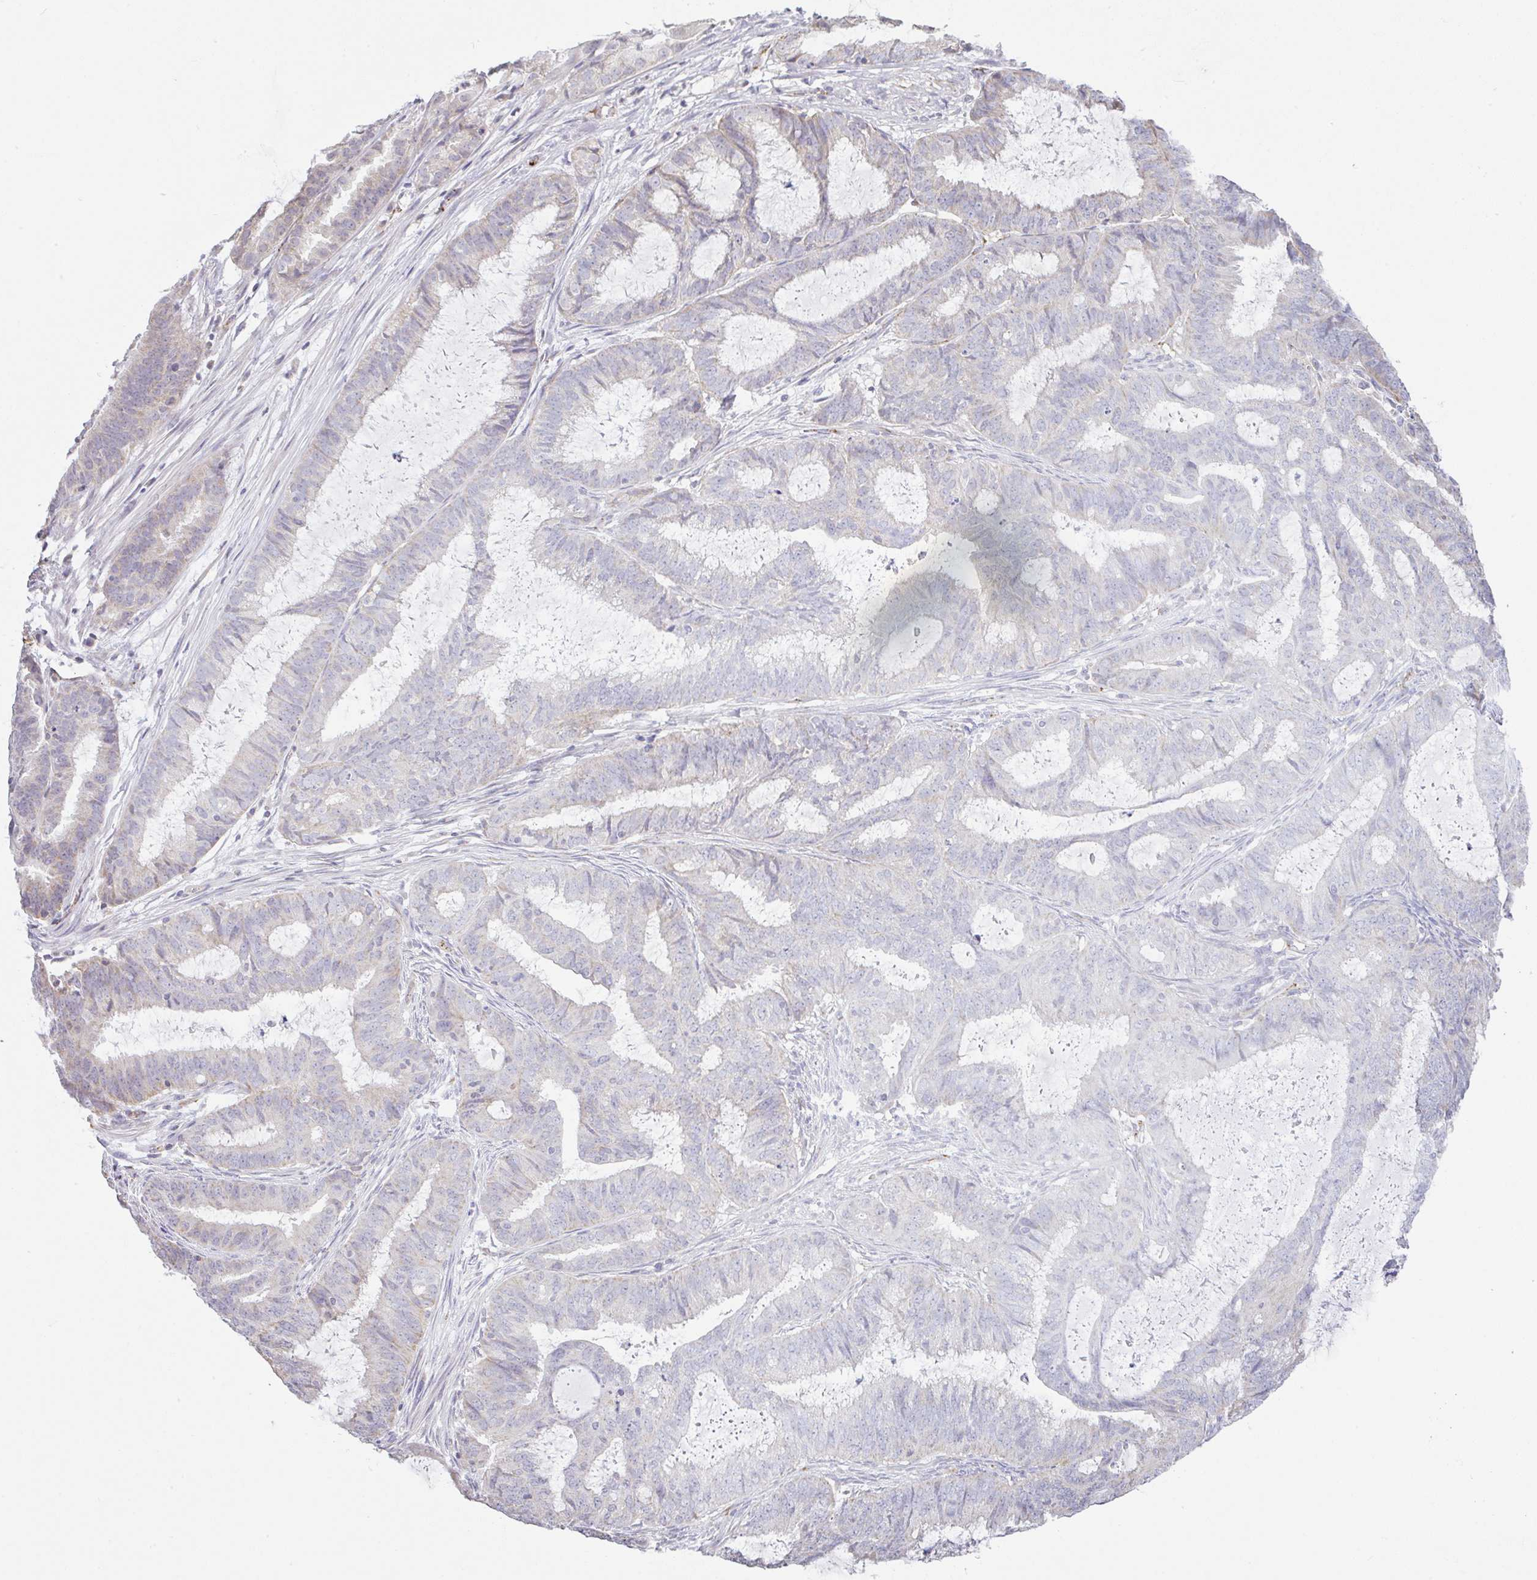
{"staining": {"intensity": "negative", "quantity": "none", "location": "none"}, "tissue": "endometrial cancer", "cell_type": "Tumor cells", "image_type": "cancer", "snomed": [{"axis": "morphology", "description": "Adenocarcinoma, NOS"}, {"axis": "topography", "description": "Endometrium"}], "caption": "There is no significant staining in tumor cells of endometrial cancer (adenocarcinoma).", "gene": "PLCD4", "patient": {"sex": "female", "age": 51}}